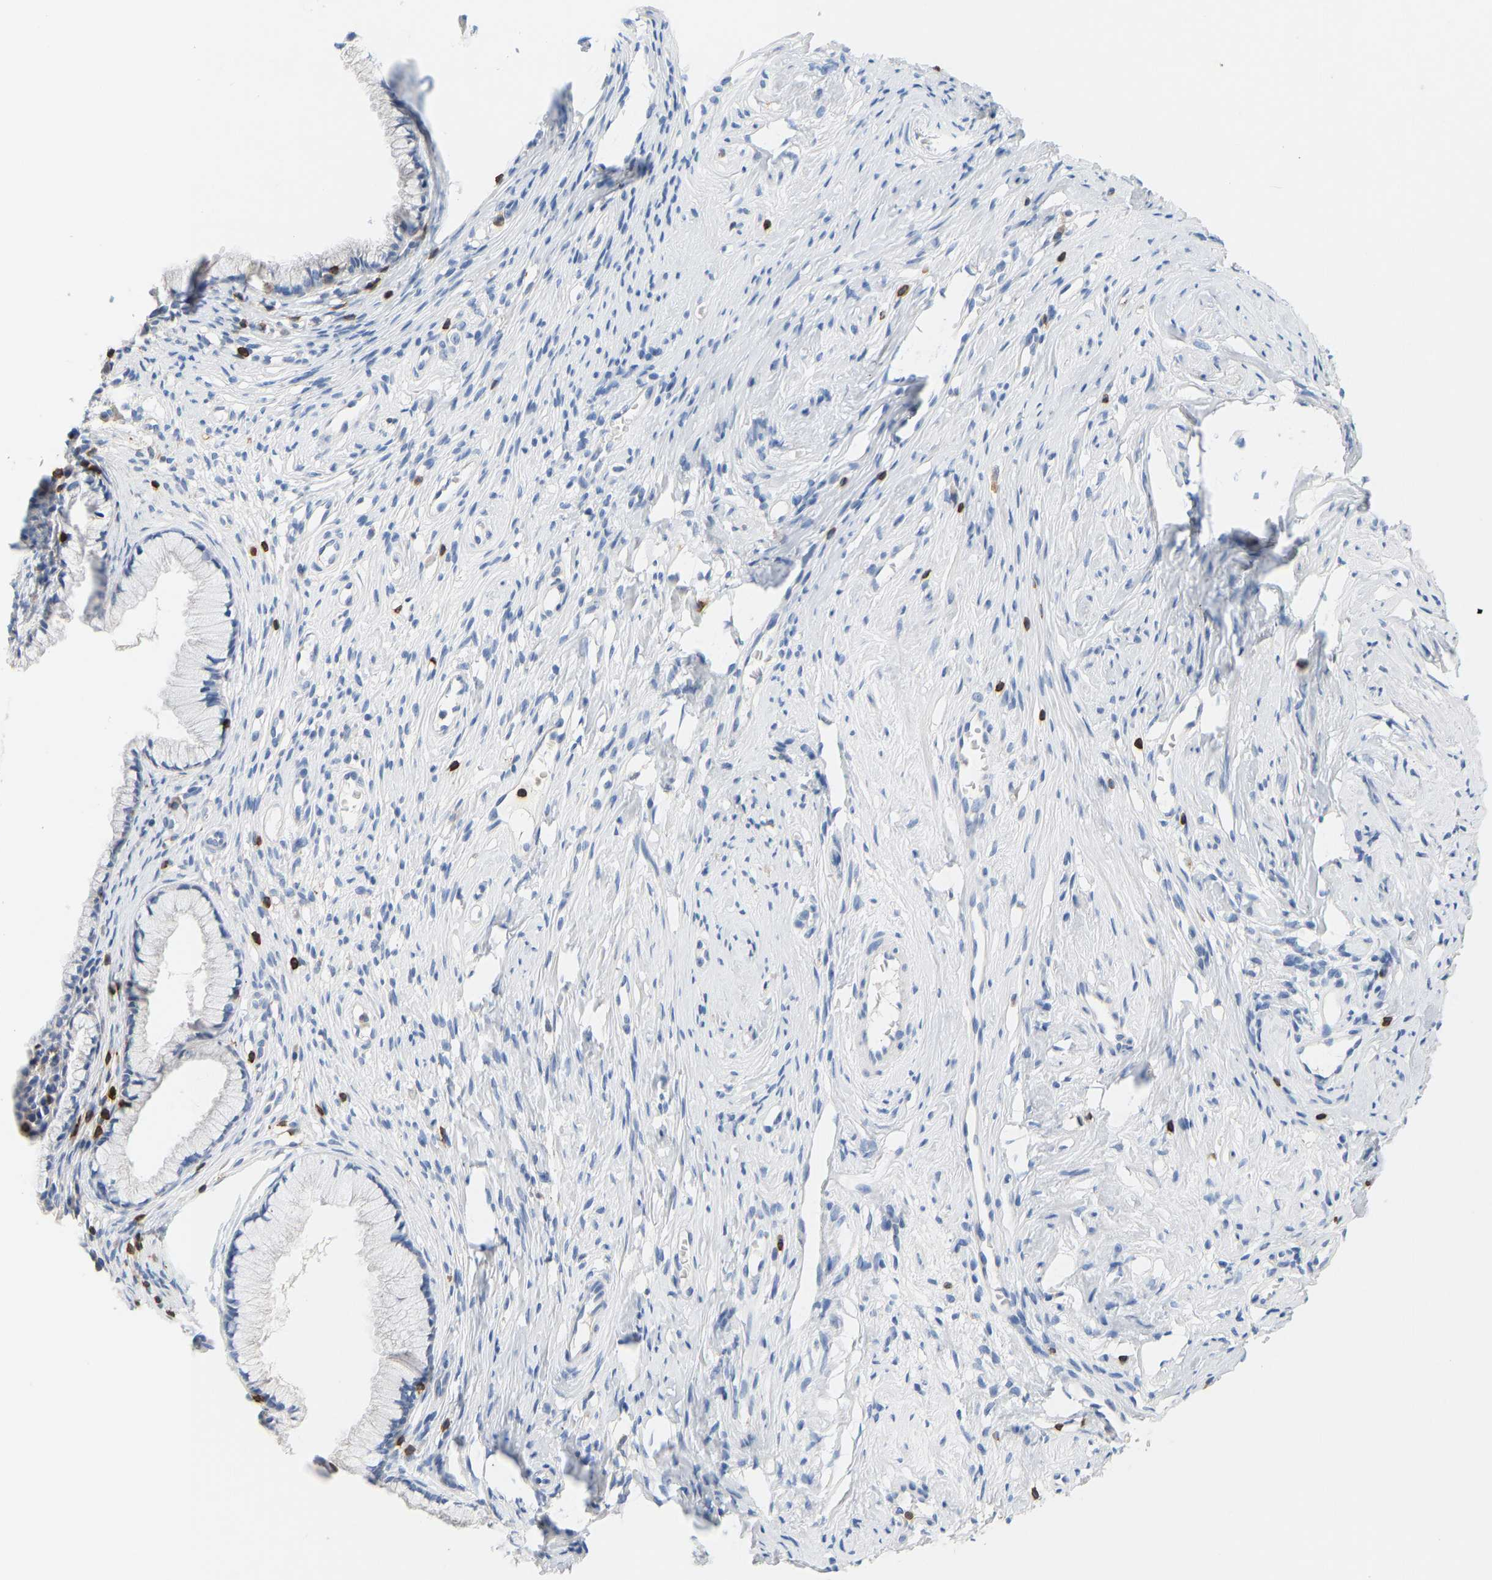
{"staining": {"intensity": "negative", "quantity": "none", "location": "none"}, "tissue": "cervix", "cell_type": "Glandular cells", "image_type": "normal", "snomed": [{"axis": "morphology", "description": "Normal tissue, NOS"}, {"axis": "topography", "description": "Cervix"}], "caption": "The photomicrograph displays no significant staining in glandular cells of cervix.", "gene": "EVL", "patient": {"sex": "female", "age": 77}}